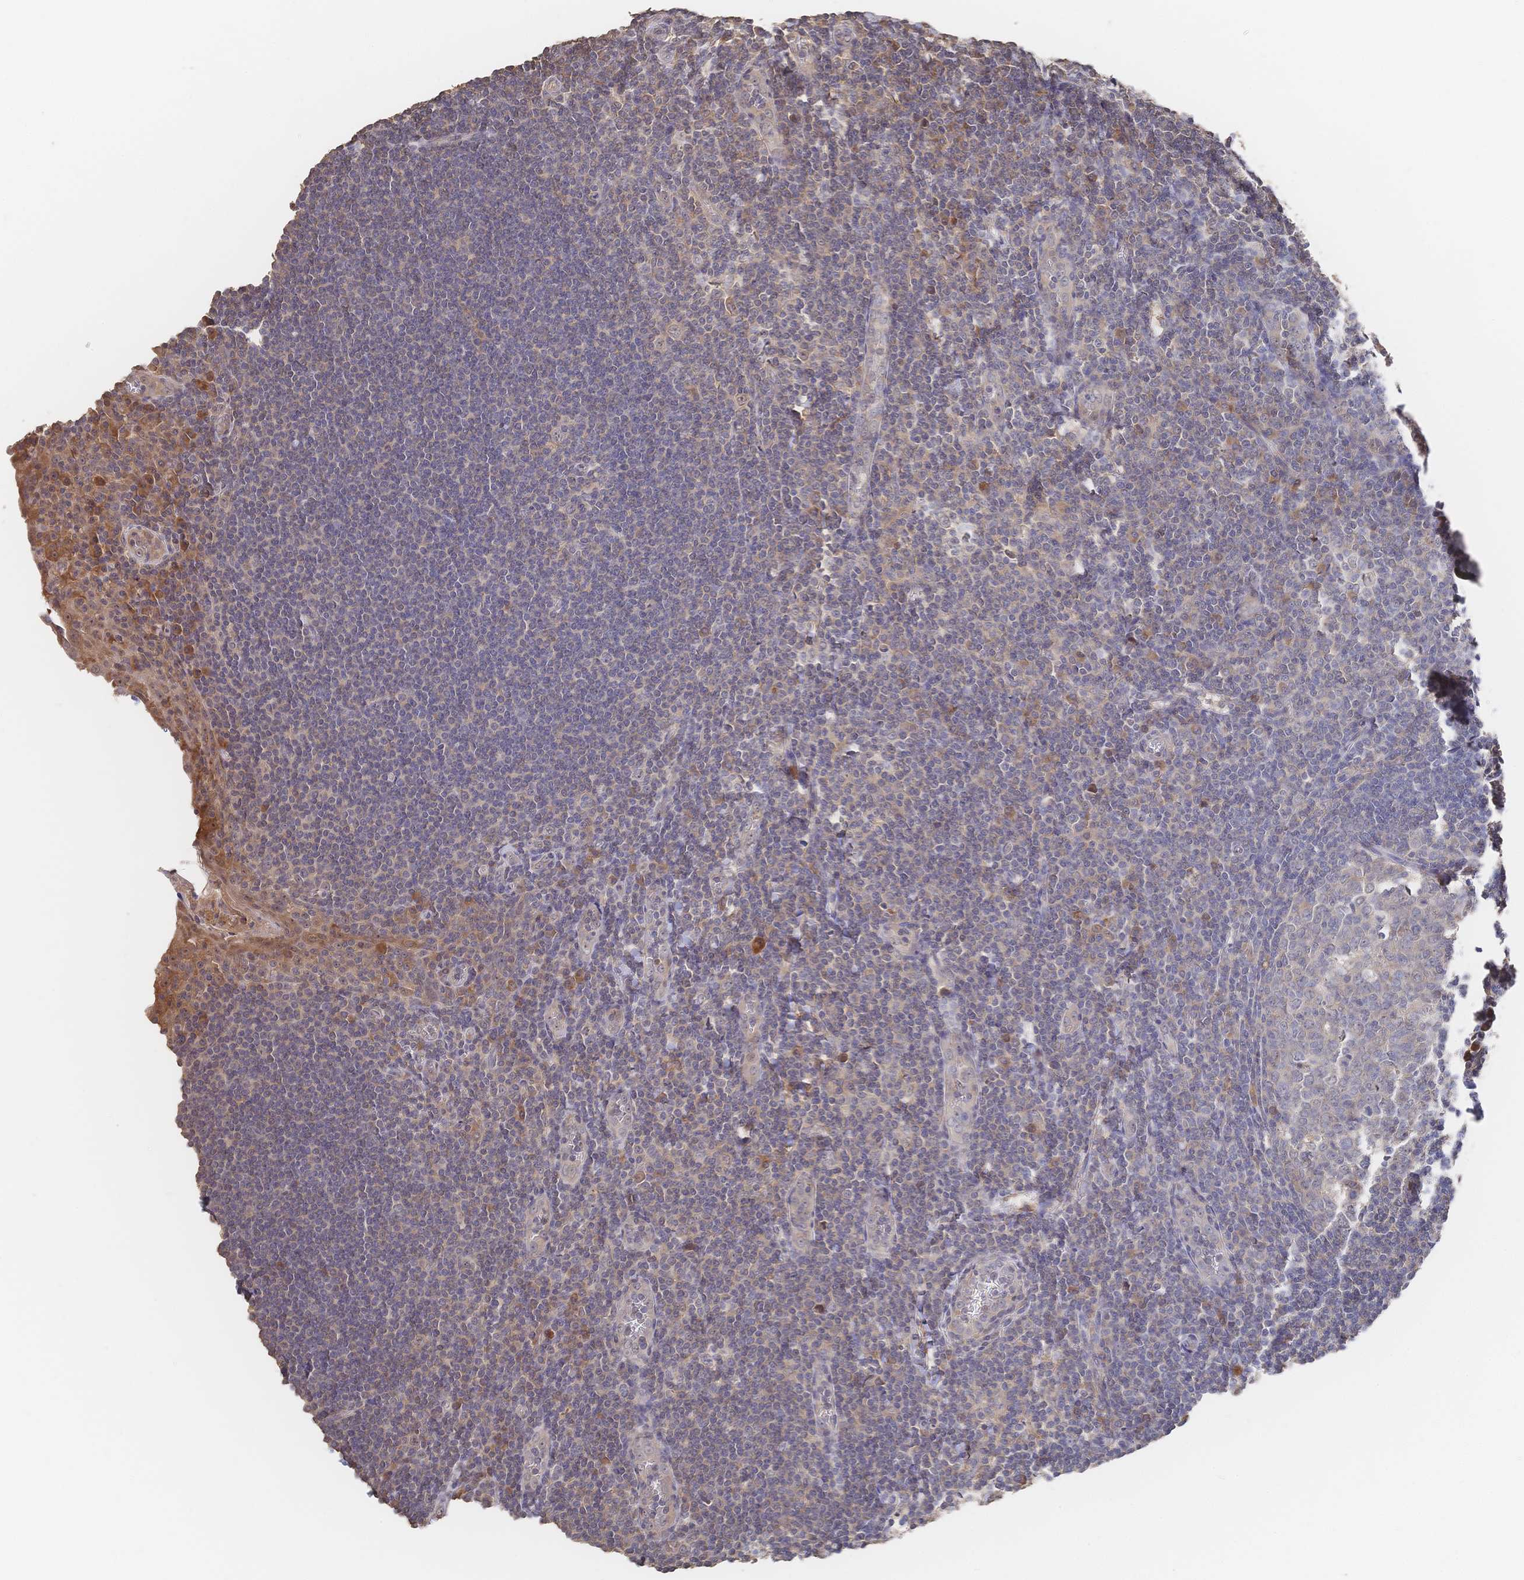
{"staining": {"intensity": "moderate", "quantity": "<25%", "location": "cytoplasmic/membranous"}, "tissue": "tonsil", "cell_type": "Germinal center cells", "image_type": "normal", "snomed": [{"axis": "morphology", "description": "Normal tissue, NOS"}, {"axis": "topography", "description": "Tonsil"}], "caption": "Germinal center cells reveal moderate cytoplasmic/membranous positivity in about <25% of cells in unremarkable tonsil.", "gene": "DNAJA4", "patient": {"sex": "male", "age": 27}}